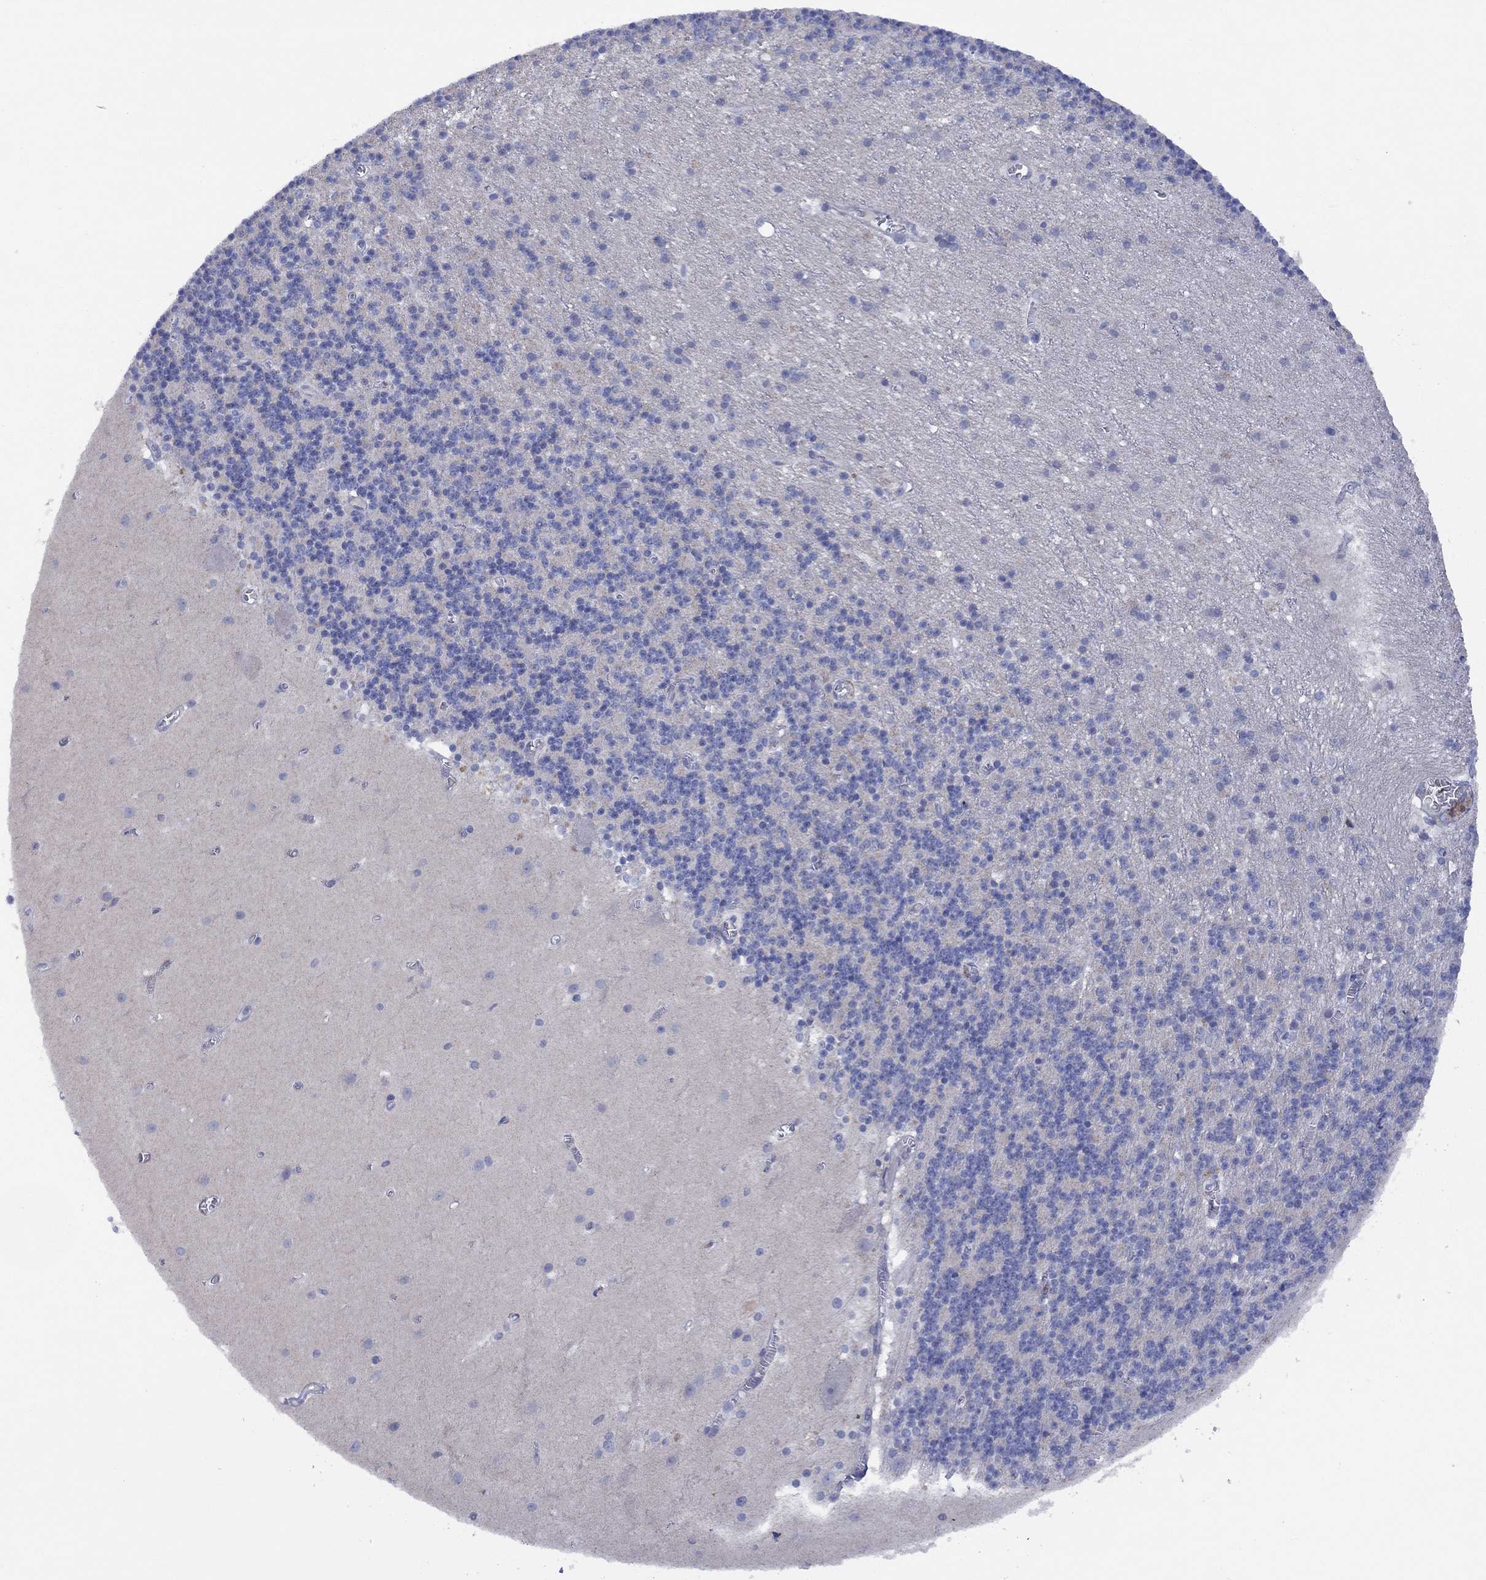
{"staining": {"intensity": "negative", "quantity": "none", "location": "none"}, "tissue": "cerebellum", "cell_type": "Cells in granular layer", "image_type": "normal", "snomed": [{"axis": "morphology", "description": "Normal tissue, NOS"}, {"axis": "topography", "description": "Cerebellum"}], "caption": "A high-resolution histopathology image shows immunohistochemistry staining of benign cerebellum, which displays no significant expression in cells in granular layer. Nuclei are stained in blue.", "gene": "CYP2B6", "patient": {"sex": "male", "age": 70}}